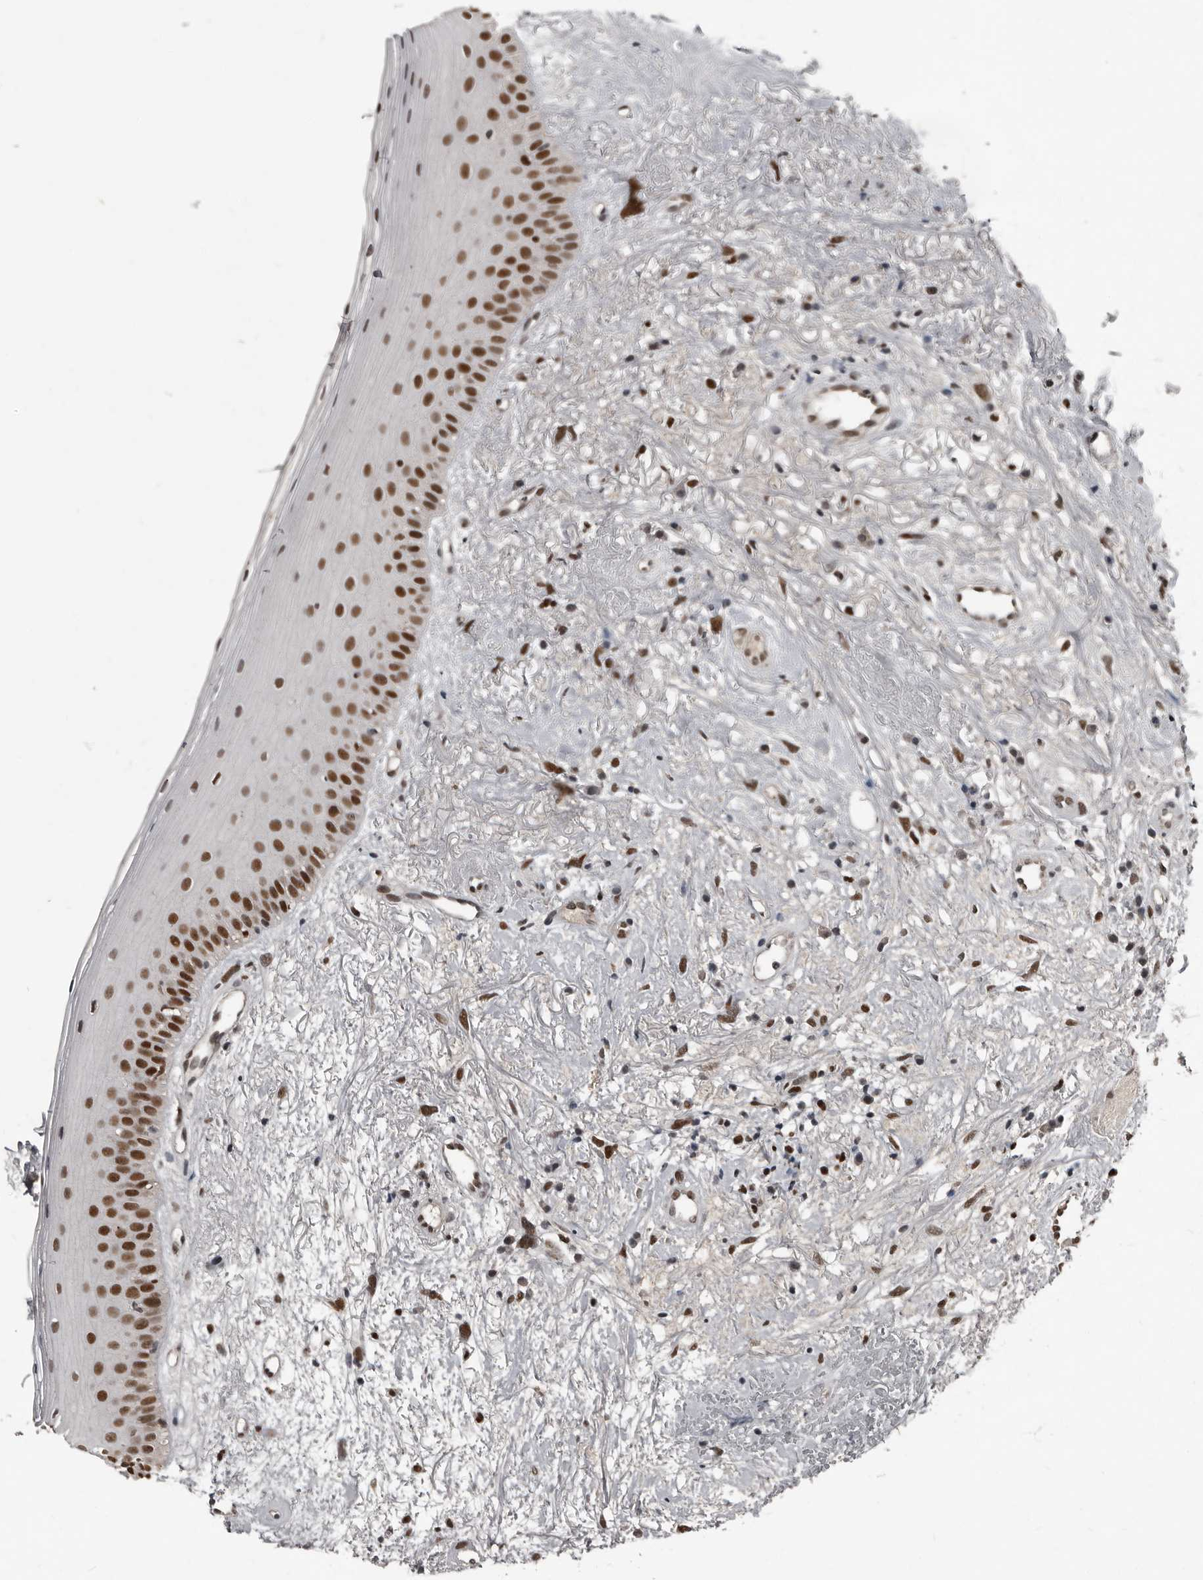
{"staining": {"intensity": "strong", "quantity": "25%-75%", "location": "nuclear"}, "tissue": "oral mucosa", "cell_type": "Squamous epithelial cells", "image_type": "normal", "snomed": [{"axis": "morphology", "description": "Normal tissue, NOS"}, {"axis": "topography", "description": "Oral tissue"}], "caption": "Protein positivity by IHC demonstrates strong nuclear staining in approximately 25%-75% of squamous epithelial cells in unremarkable oral mucosa. Immunohistochemistry (ihc) stains the protein of interest in brown and the nuclei are stained blue.", "gene": "CHD1L", "patient": {"sex": "female", "age": 63}}